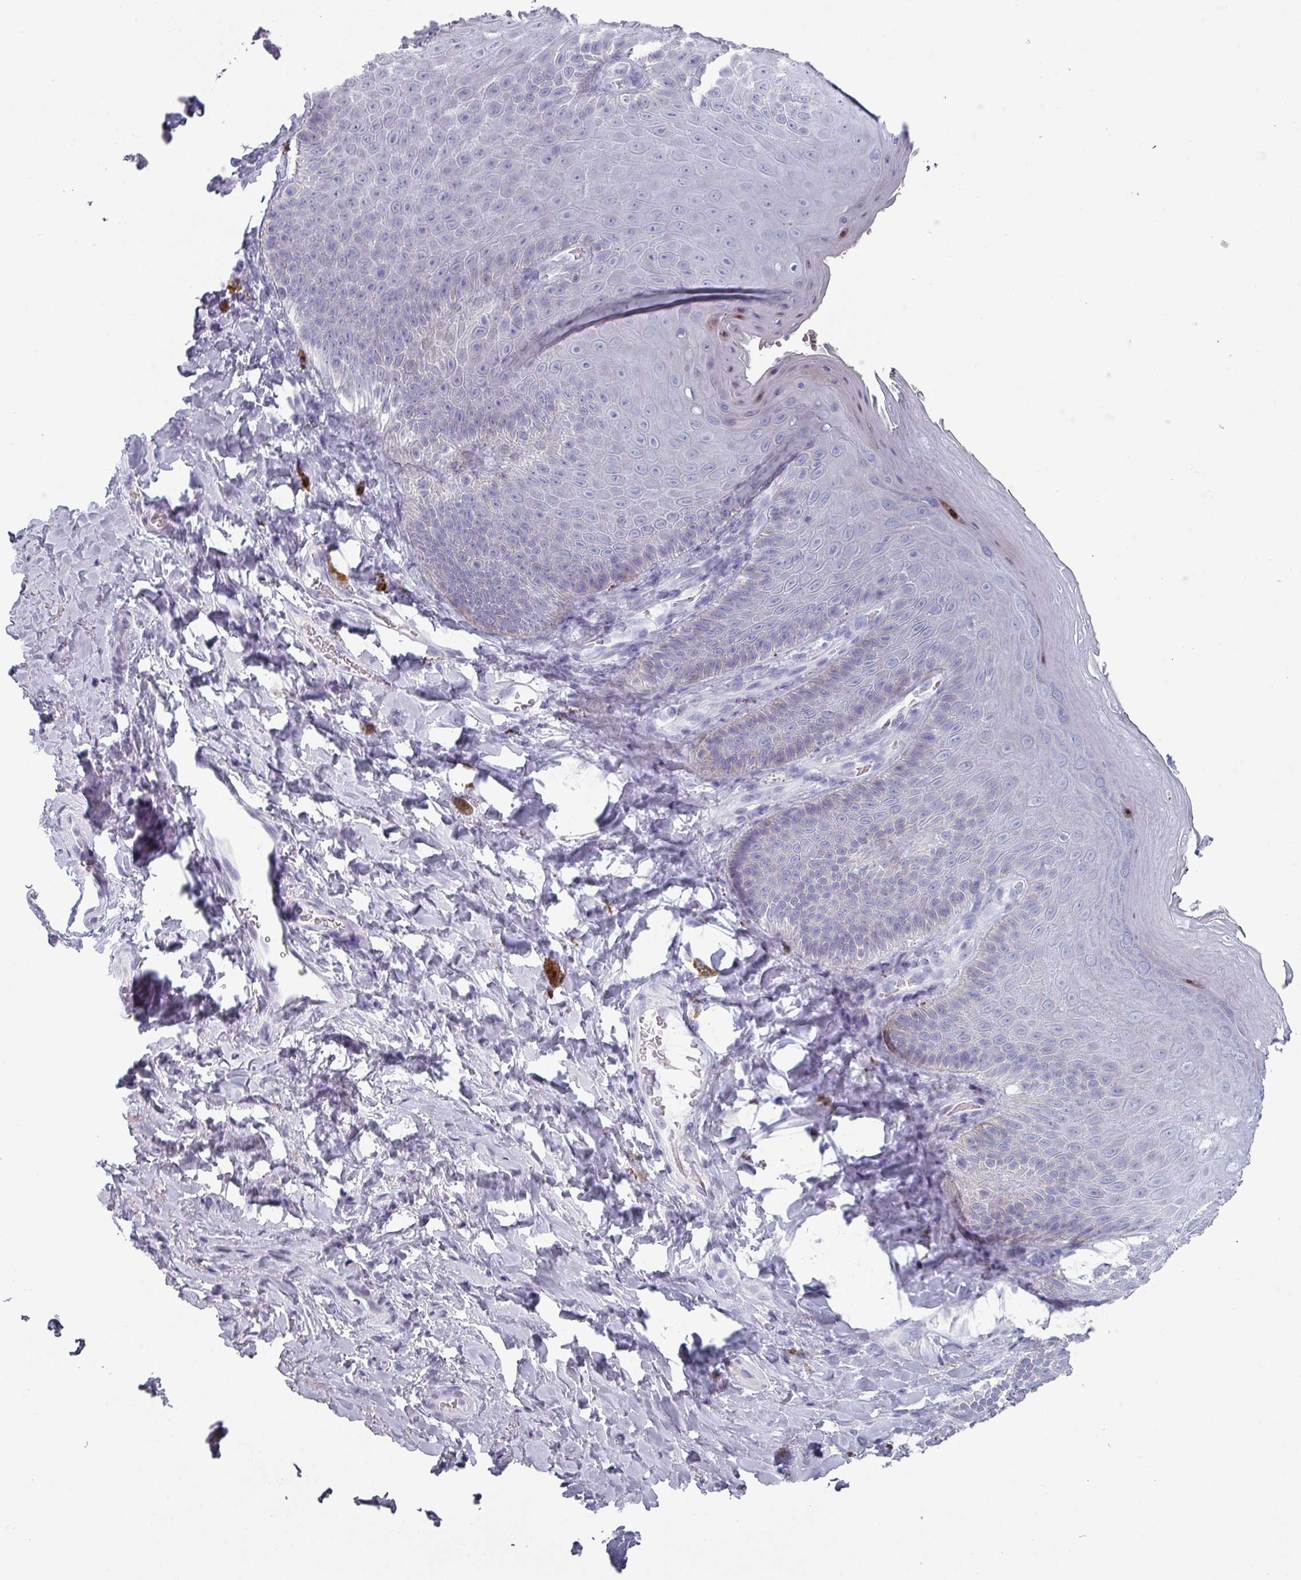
{"staining": {"intensity": "negative", "quantity": "none", "location": "none"}, "tissue": "skin", "cell_type": "Epidermal cells", "image_type": "normal", "snomed": [{"axis": "morphology", "description": "Normal tissue, NOS"}, {"axis": "topography", "description": "Anal"}, {"axis": "topography", "description": "Peripheral nerve tissue"}], "caption": "Skin was stained to show a protein in brown. There is no significant positivity in epidermal cells. (IHC, brightfield microscopy, high magnification).", "gene": "SLC35G2", "patient": {"sex": "male", "age": 53}}